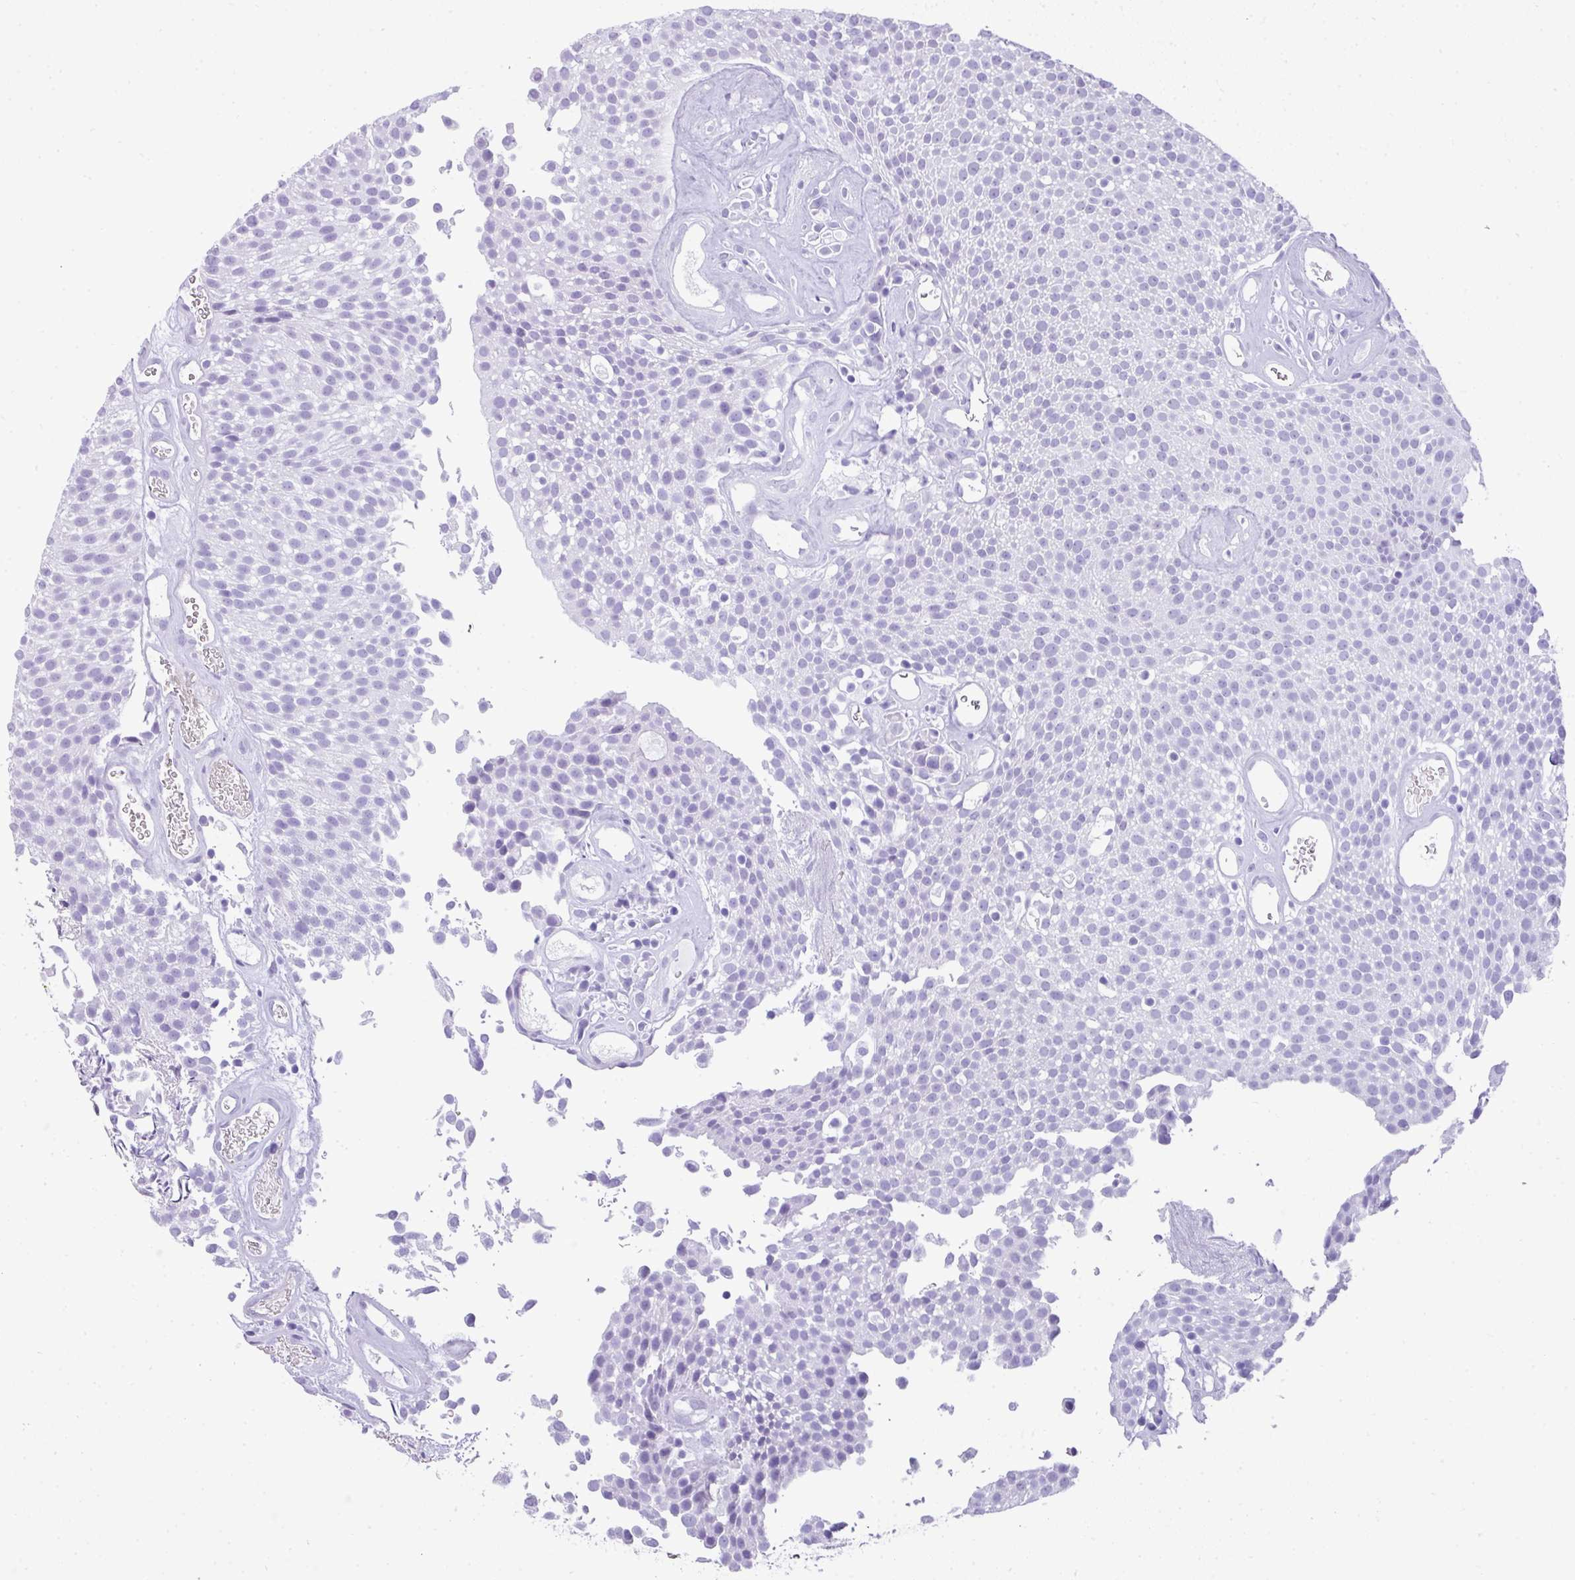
{"staining": {"intensity": "negative", "quantity": "none", "location": "none"}, "tissue": "urothelial cancer", "cell_type": "Tumor cells", "image_type": "cancer", "snomed": [{"axis": "morphology", "description": "Urothelial carcinoma, Low grade"}, {"axis": "topography", "description": "Urinary bladder"}], "caption": "This is an IHC image of urothelial carcinoma (low-grade). There is no positivity in tumor cells.", "gene": "TNP1", "patient": {"sex": "female", "age": 79}}